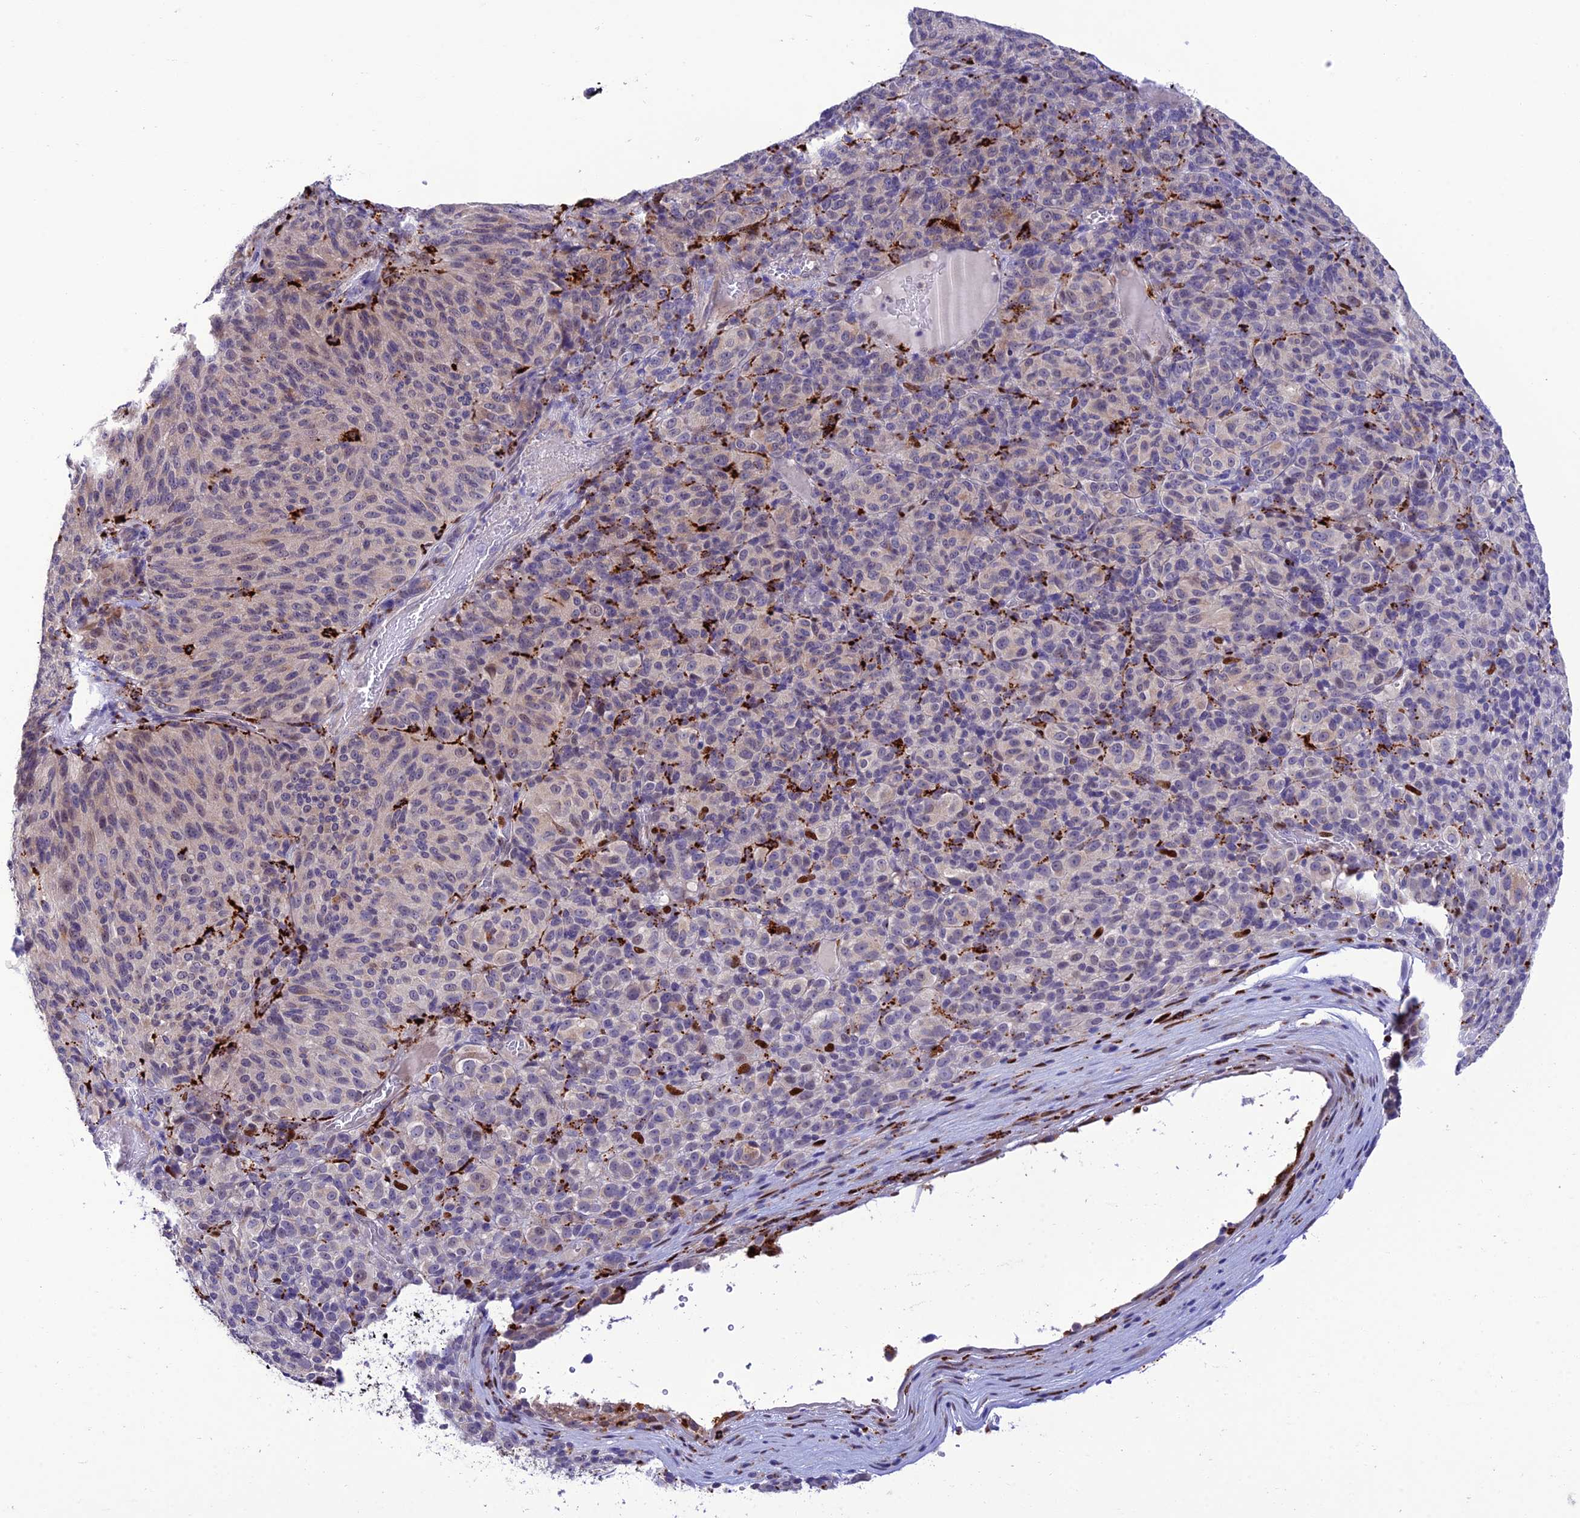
{"staining": {"intensity": "negative", "quantity": "none", "location": "none"}, "tissue": "melanoma", "cell_type": "Tumor cells", "image_type": "cancer", "snomed": [{"axis": "morphology", "description": "Malignant melanoma, Metastatic site"}, {"axis": "topography", "description": "Brain"}], "caption": "This photomicrograph is of malignant melanoma (metastatic site) stained with immunohistochemistry (IHC) to label a protein in brown with the nuclei are counter-stained blue. There is no positivity in tumor cells. (DAB IHC with hematoxylin counter stain).", "gene": "HIC1", "patient": {"sex": "female", "age": 56}}